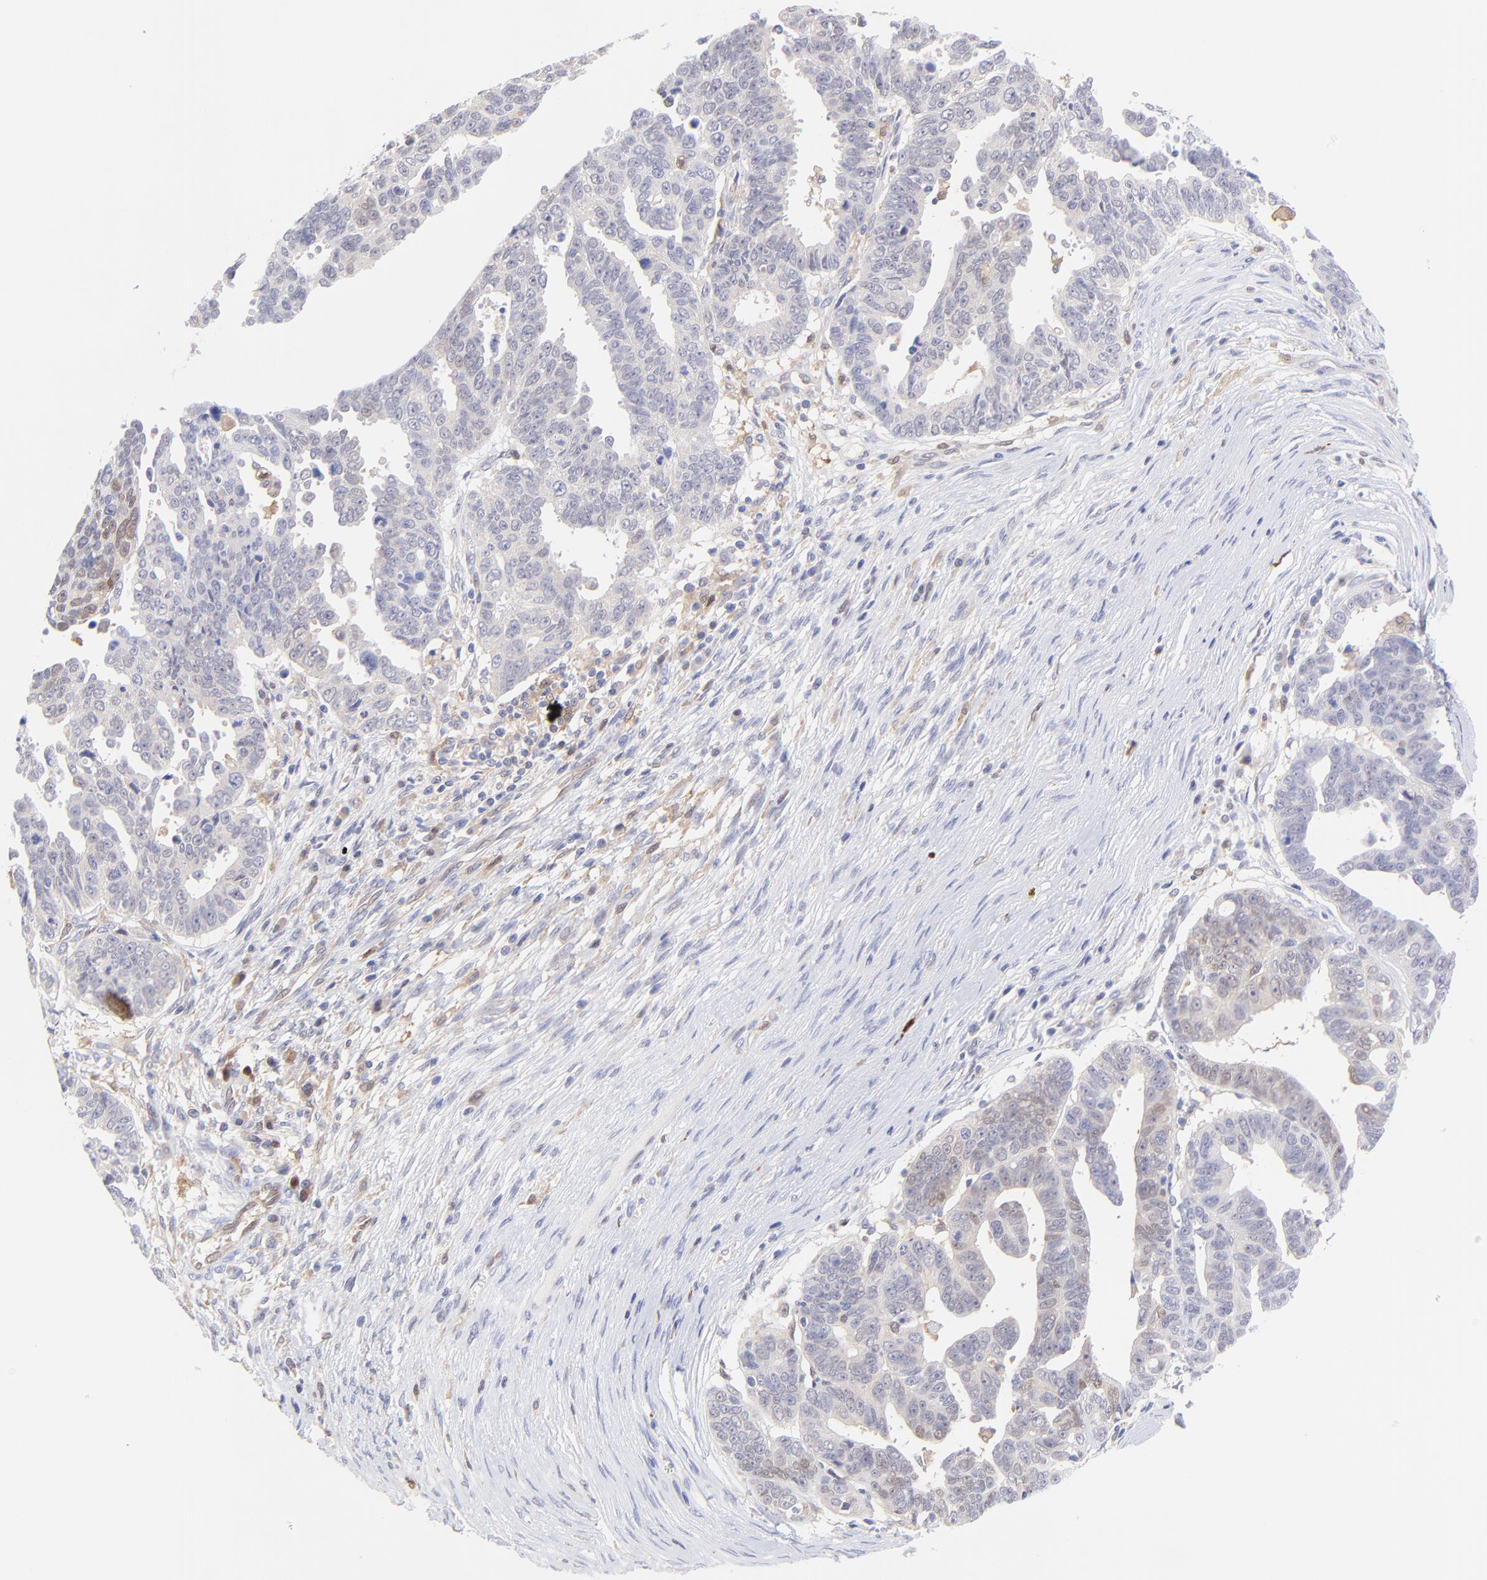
{"staining": {"intensity": "weak", "quantity": "<25%", "location": "cytoplasmic/membranous,nuclear"}, "tissue": "ovarian cancer", "cell_type": "Tumor cells", "image_type": "cancer", "snomed": [{"axis": "morphology", "description": "Carcinoma, endometroid"}, {"axis": "morphology", "description": "Cystadenocarcinoma, serous, NOS"}, {"axis": "topography", "description": "Ovary"}], "caption": "Immunohistochemistry (IHC) of human ovarian cancer (endometroid carcinoma) reveals no expression in tumor cells.", "gene": "HYAL1", "patient": {"sex": "female", "age": 45}}